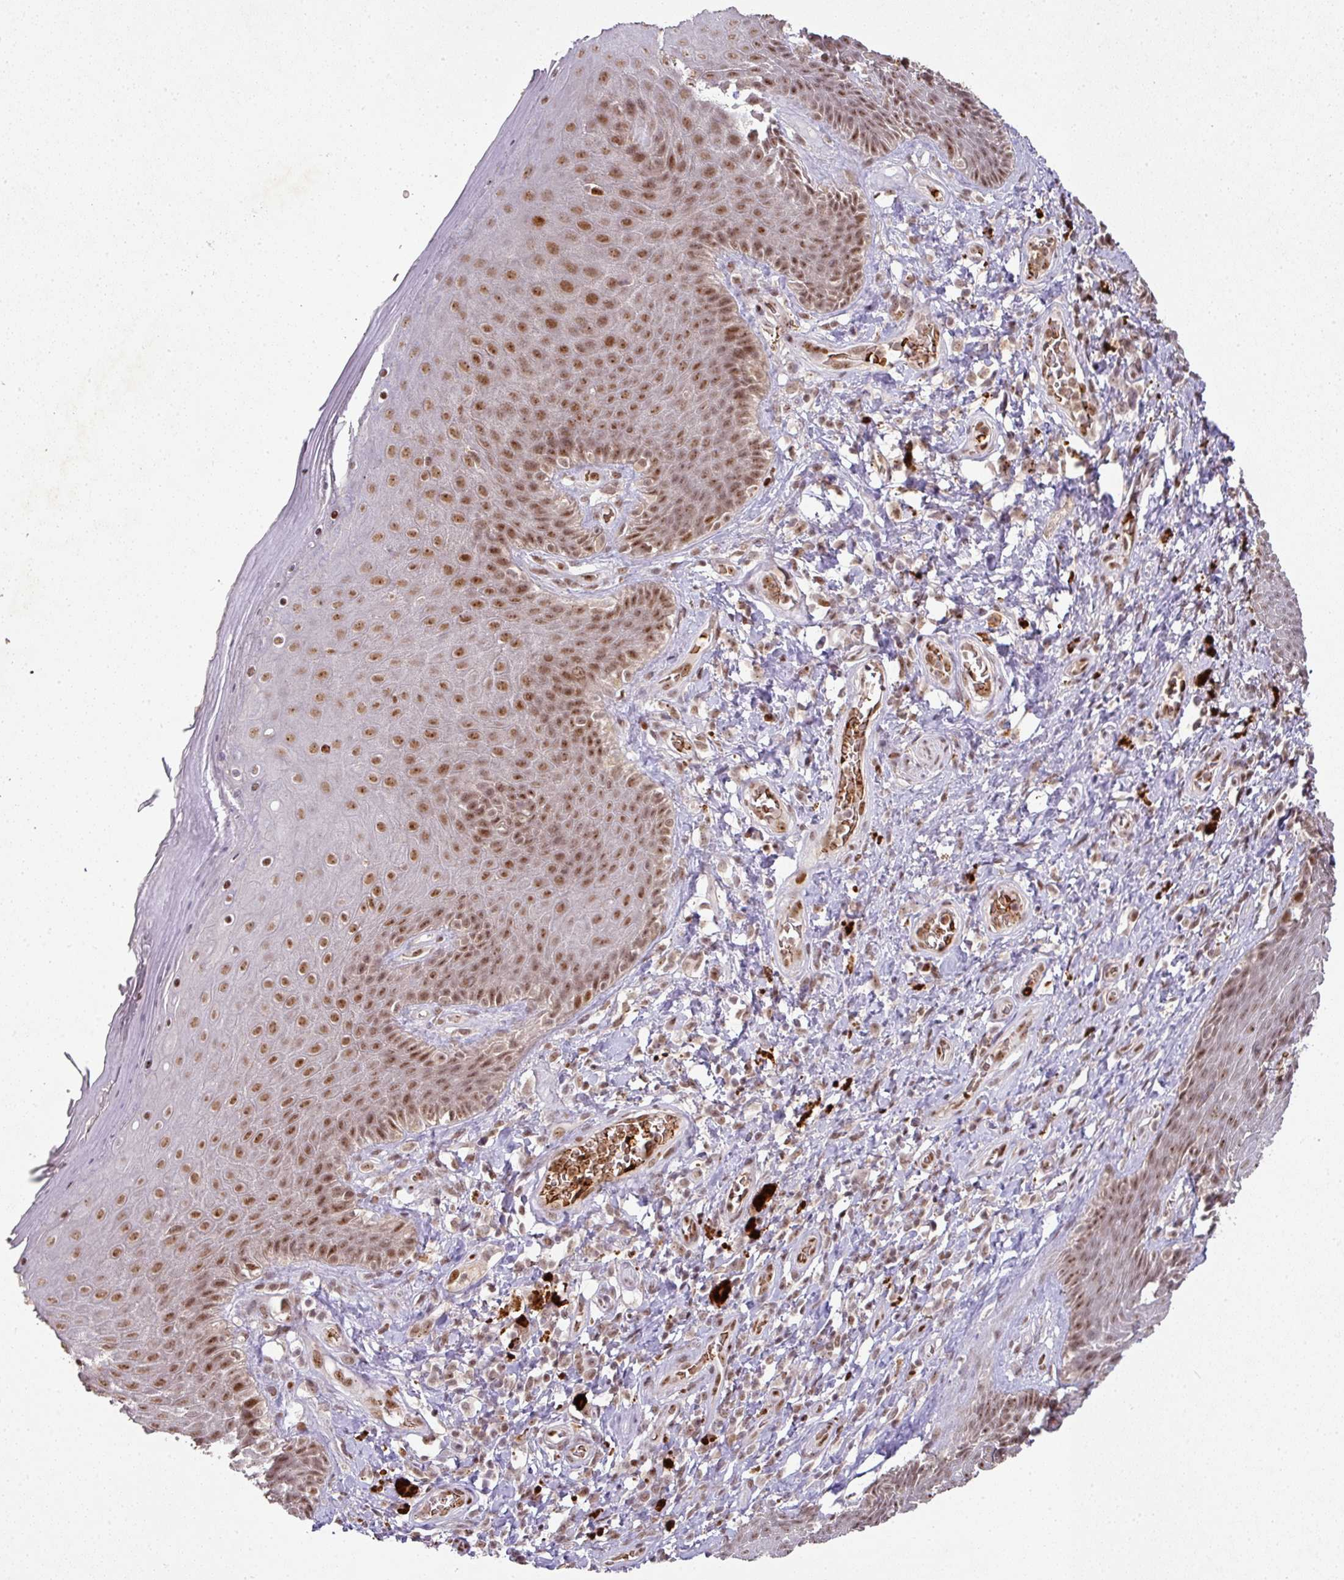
{"staining": {"intensity": "moderate", "quantity": ">75%", "location": "nuclear"}, "tissue": "skin", "cell_type": "Epidermal cells", "image_type": "normal", "snomed": [{"axis": "morphology", "description": "Normal tissue, NOS"}, {"axis": "topography", "description": "Anal"}, {"axis": "topography", "description": "Peripheral nerve tissue"}], "caption": "Skin stained for a protein (brown) reveals moderate nuclear positive expression in about >75% of epidermal cells.", "gene": "NEIL1", "patient": {"sex": "male", "age": 53}}